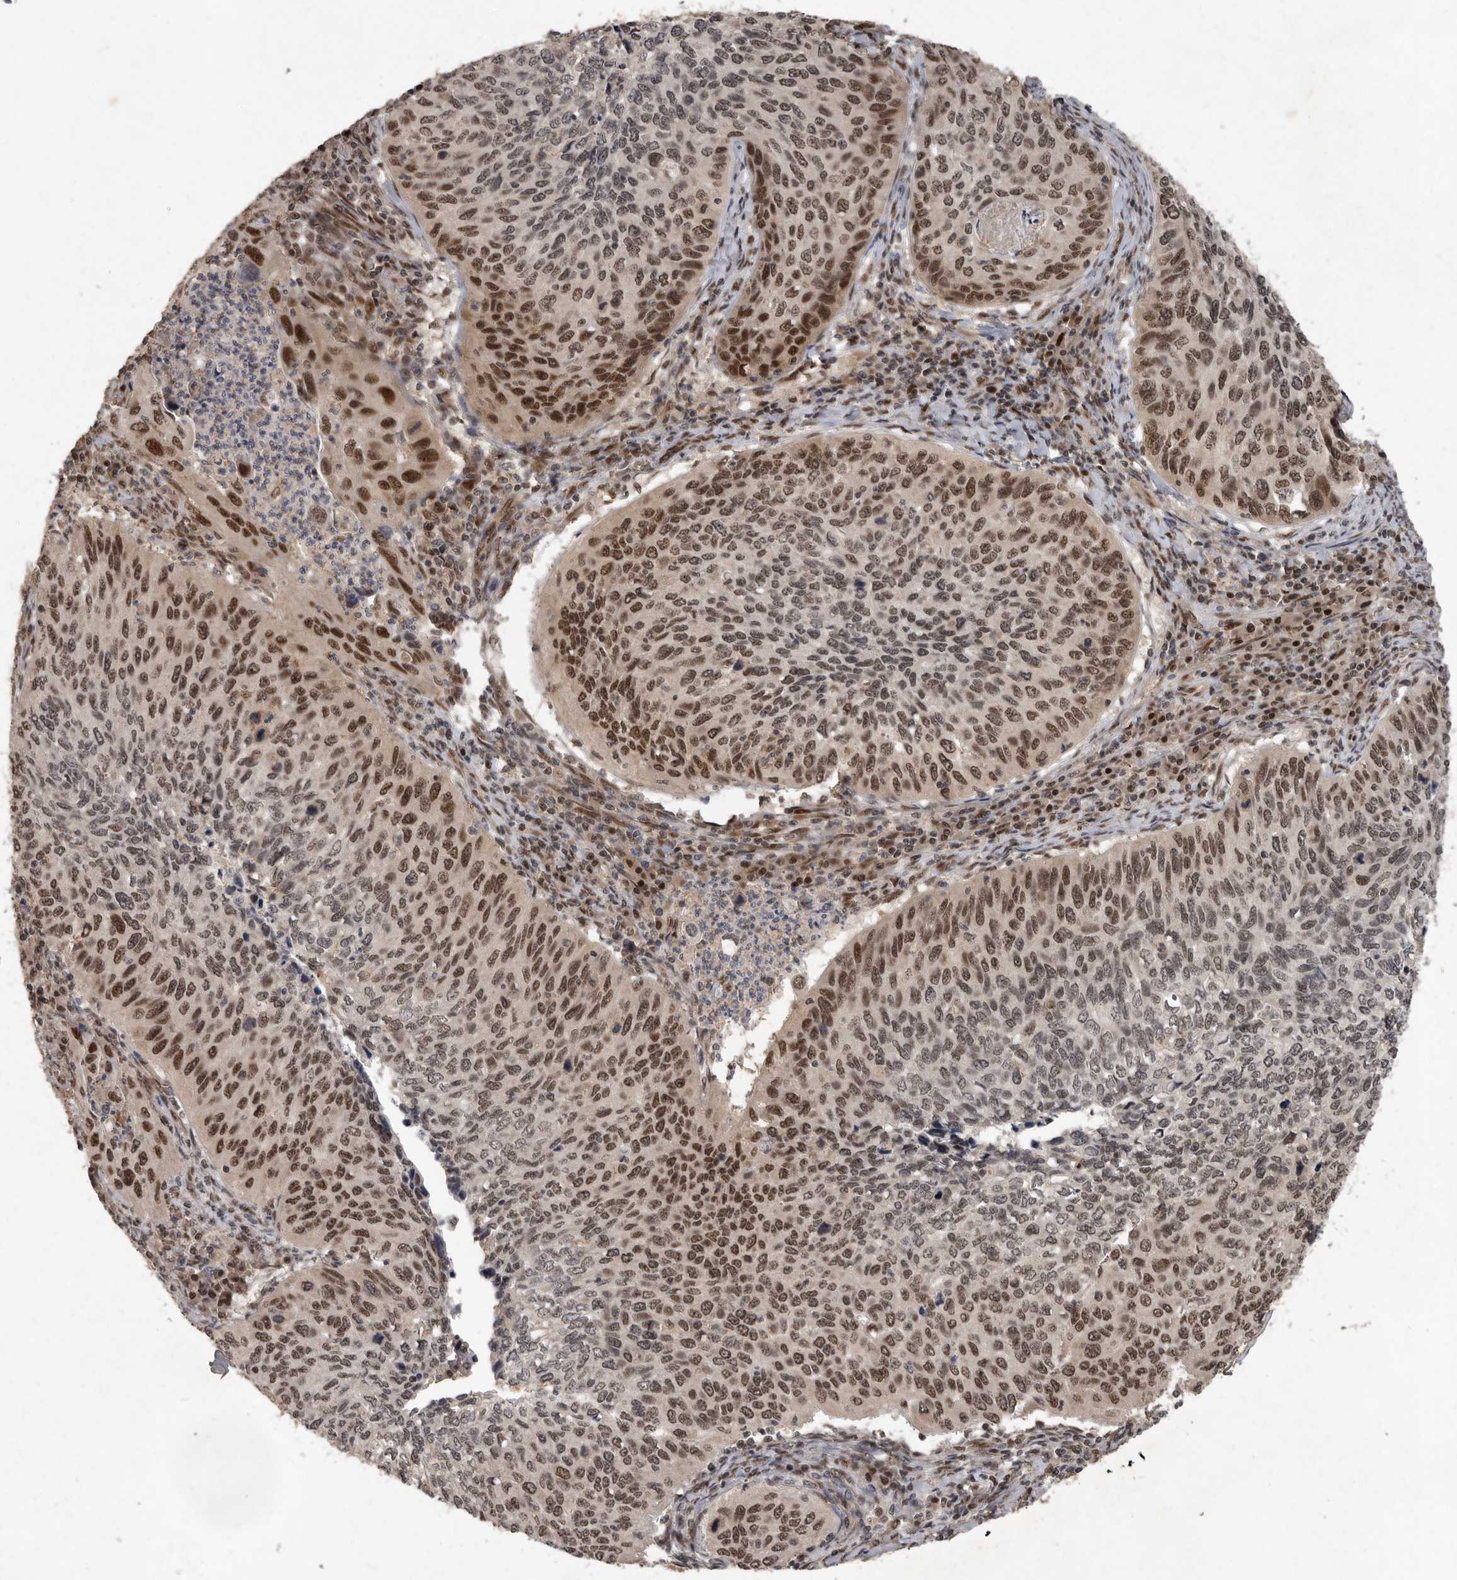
{"staining": {"intensity": "strong", "quantity": "25%-75%", "location": "nuclear"}, "tissue": "cervical cancer", "cell_type": "Tumor cells", "image_type": "cancer", "snomed": [{"axis": "morphology", "description": "Squamous cell carcinoma, NOS"}, {"axis": "topography", "description": "Cervix"}], "caption": "Cervical cancer (squamous cell carcinoma) stained with a protein marker reveals strong staining in tumor cells.", "gene": "CDC27", "patient": {"sex": "female", "age": 38}}